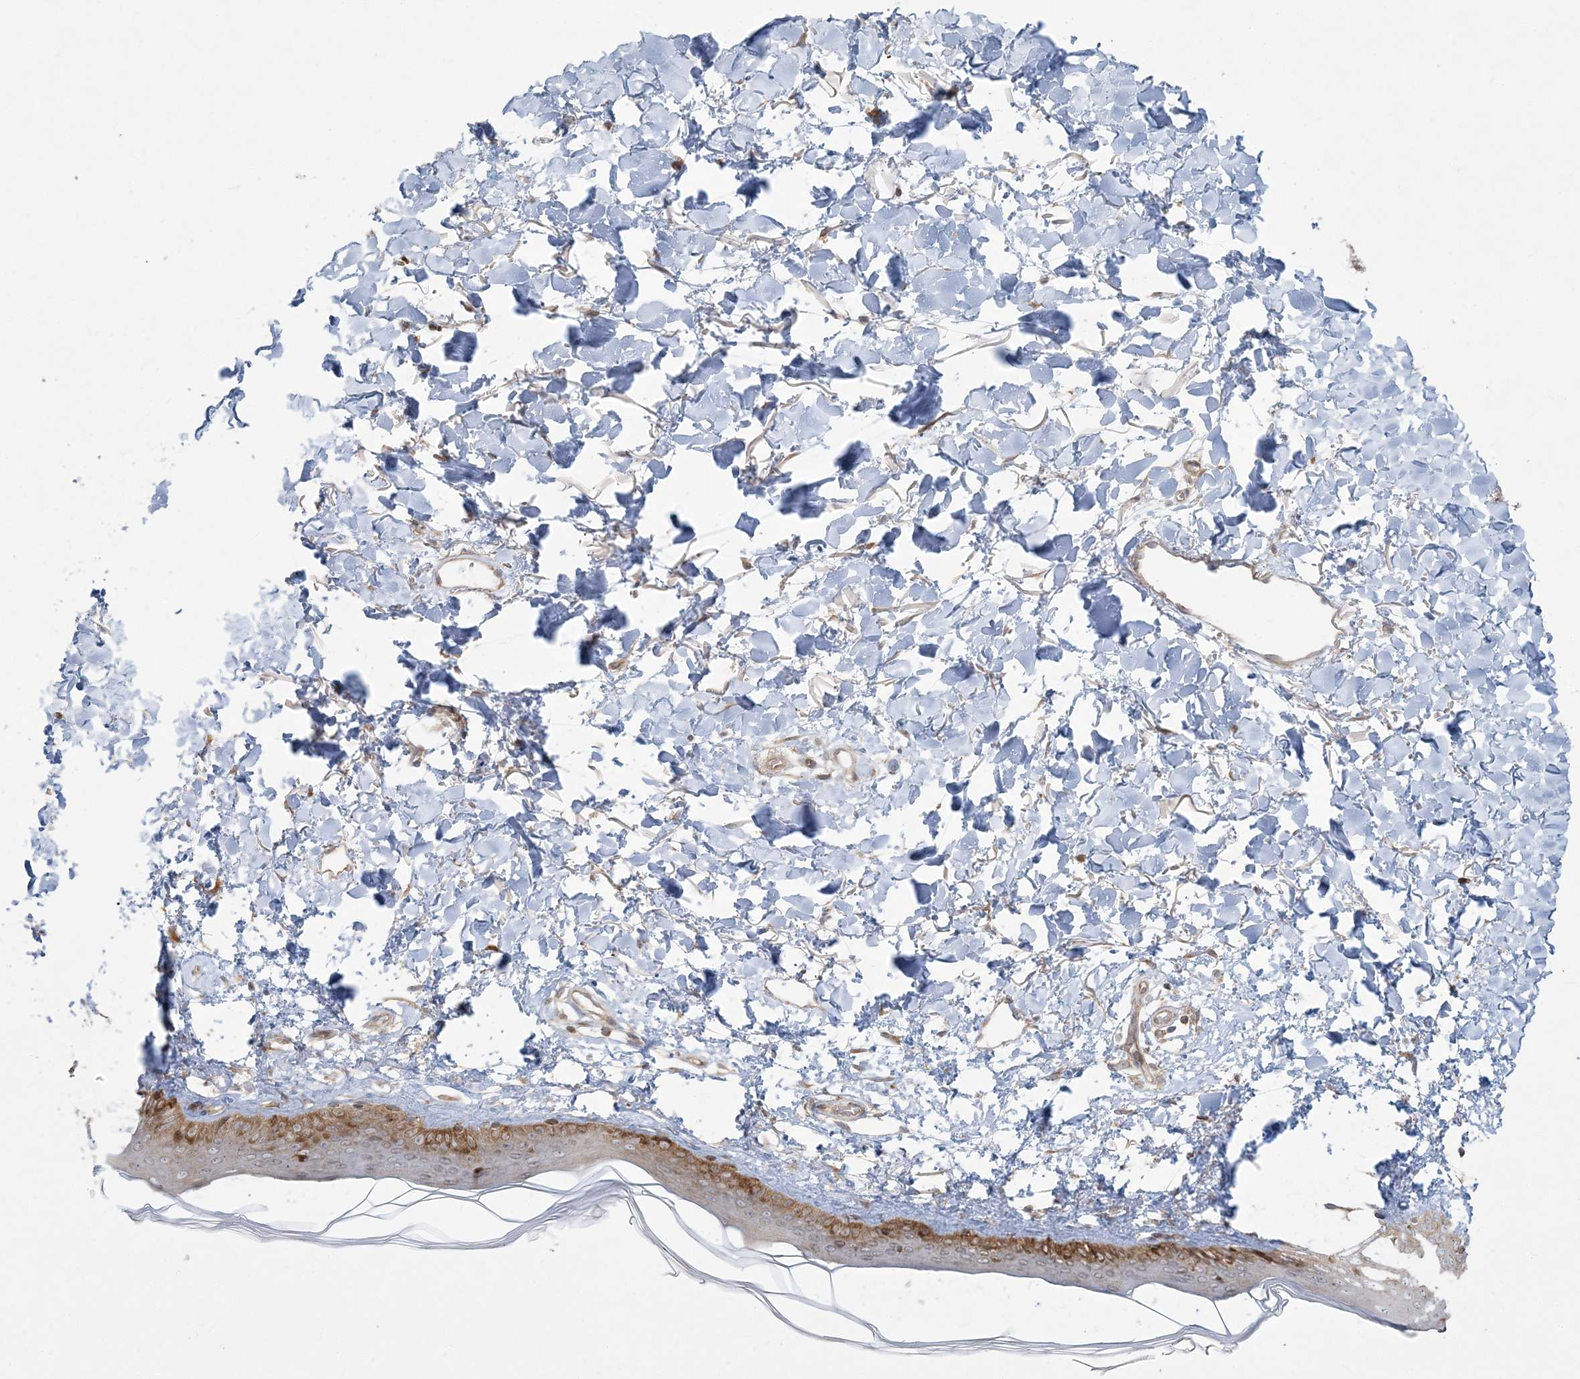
{"staining": {"intensity": "moderate", "quantity": ">75%", "location": "cytoplasmic/membranous"}, "tissue": "skin", "cell_type": "Fibroblasts", "image_type": "normal", "snomed": [{"axis": "morphology", "description": "Normal tissue, NOS"}, {"axis": "topography", "description": "Skin"}], "caption": "Fibroblasts display medium levels of moderate cytoplasmic/membranous expression in about >75% of cells in normal skin.", "gene": "ZC3H6", "patient": {"sex": "female", "age": 58}}